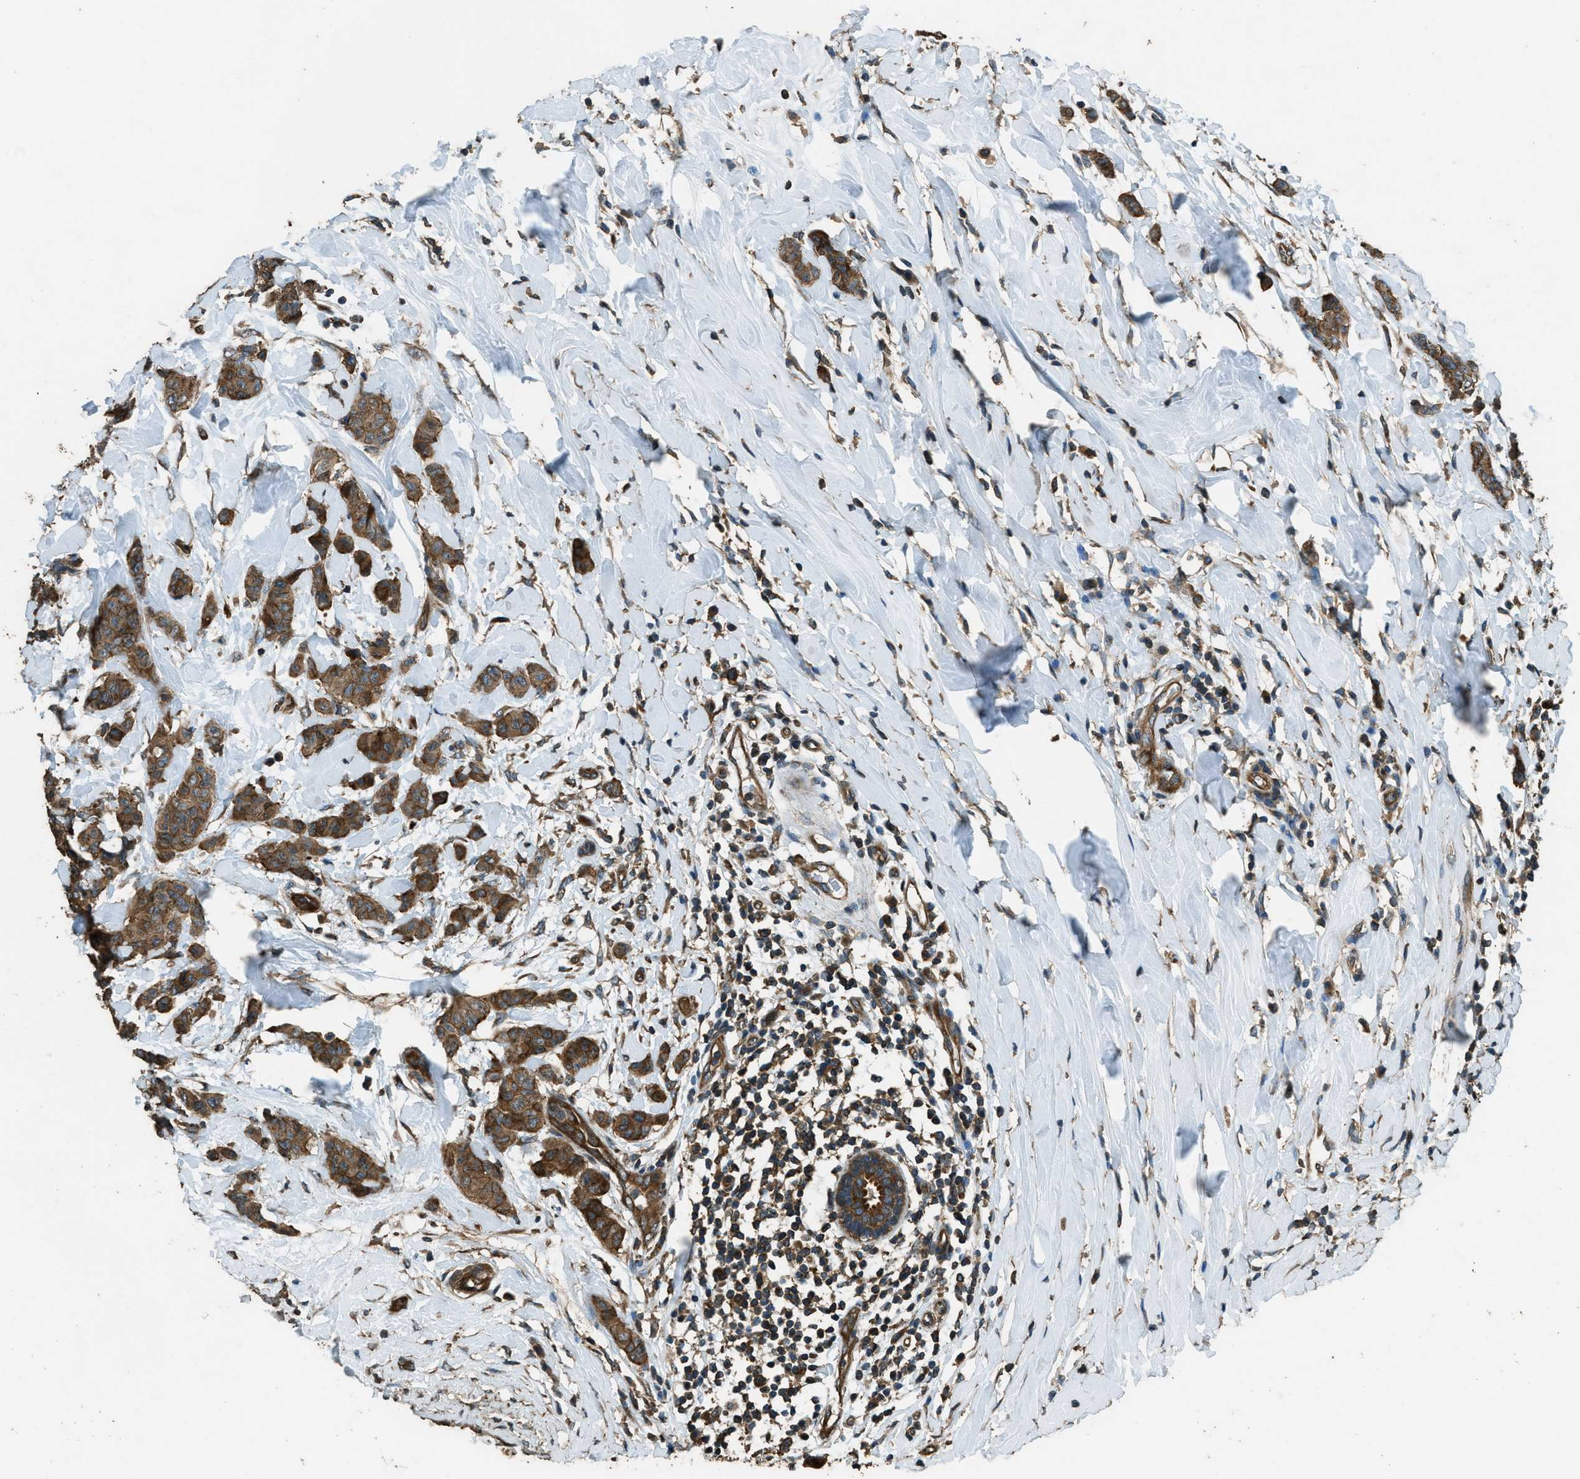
{"staining": {"intensity": "strong", "quantity": ">75%", "location": "cytoplasmic/membranous"}, "tissue": "breast cancer", "cell_type": "Tumor cells", "image_type": "cancer", "snomed": [{"axis": "morphology", "description": "Normal tissue, NOS"}, {"axis": "morphology", "description": "Duct carcinoma"}, {"axis": "topography", "description": "Breast"}], "caption": "Protein analysis of breast cancer (infiltrating ductal carcinoma) tissue shows strong cytoplasmic/membranous expression in approximately >75% of tumor cells.", "gene": "MARS1", "patient": {"sex": "female", "age": 40}}